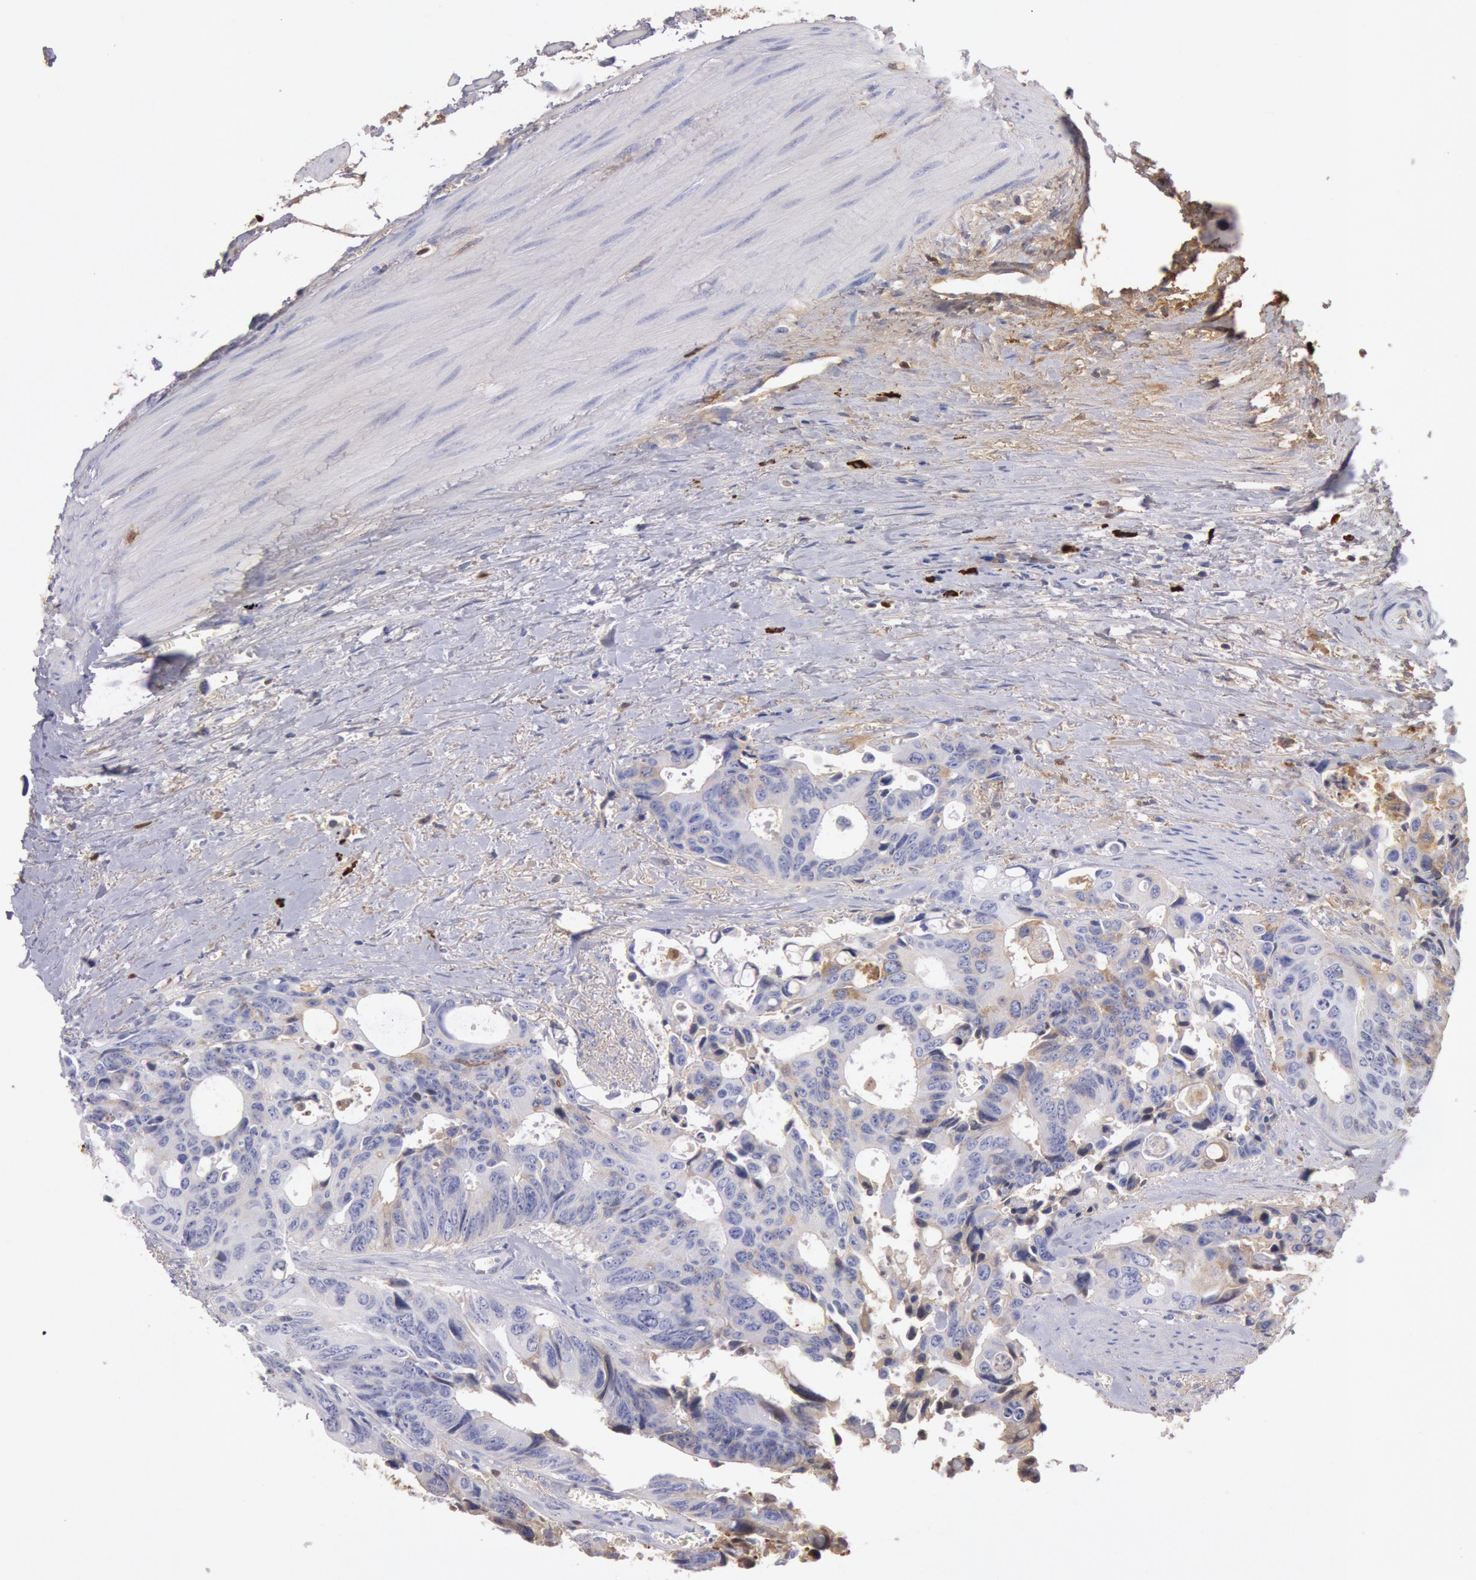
{"staining": {"intensity": "negative", "quantity": "none", "location": "none"}, "tissue": "colorectal cancer", "cell_type": "Tumor cells", "image_type": "cancer", "snomed": [{"axis": "morphology", "description": "Adenocarcinoma, NOS"}, {"axis": "topography", "description": "Rectum"}], "caption": "Immunohistochemistry photomicrograph of neoplastic tissue: adenocarcinoma (colorectal) stained with DAB (3,3'-diaminobenzidine) exhibits no significant protein expression in tumor cells.", "gene": "IGHA1", "patient": {"sex": "male", "age": 76}}